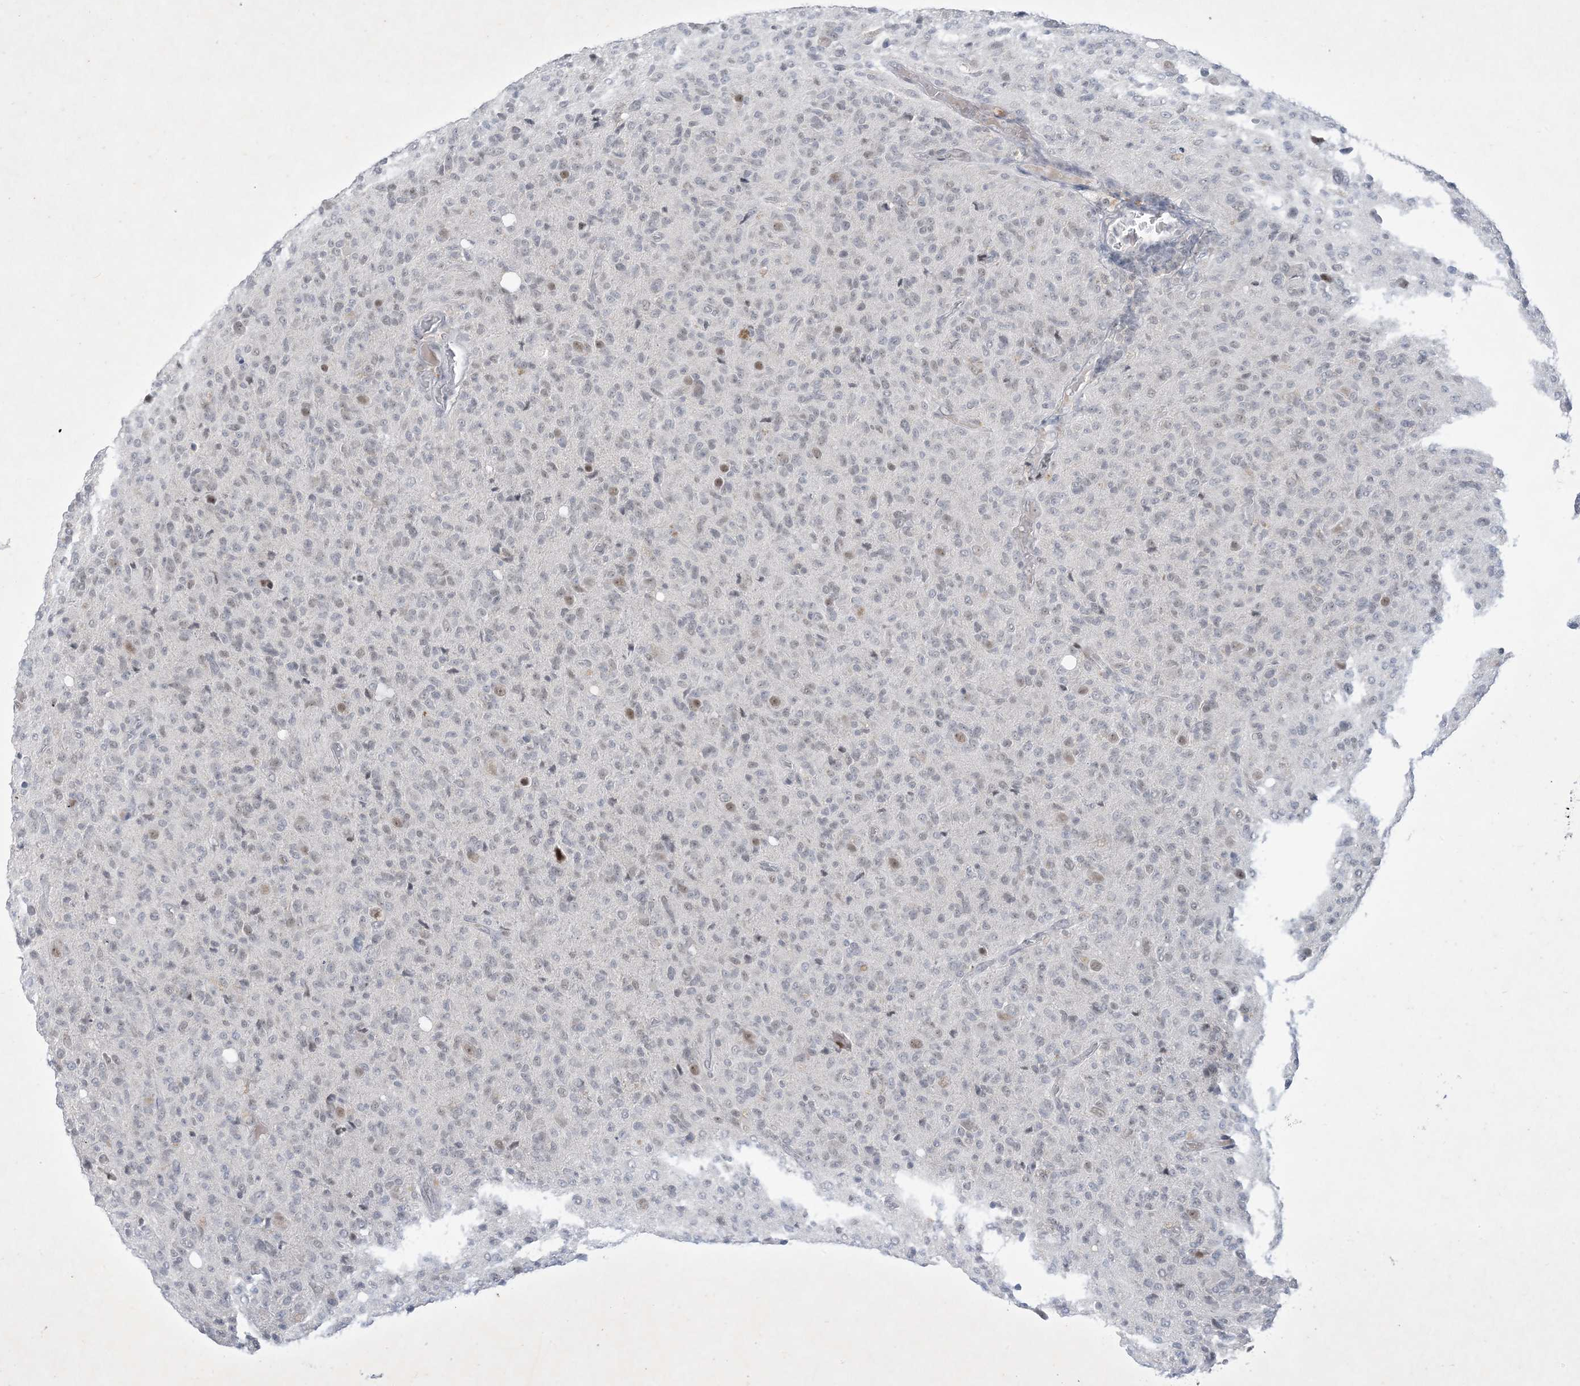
{"staining": {"intensity": "negative", "quantity": "none", "location": "none"}, "tissue": "glioma", "cell_type": "Tumor cells", "image_type": "cancer", "snomed": [{"axis": "morphology", "description": "Glioma, malignant, High grade"}, {"axis": "topography", "description": "Brain"}], "caption": "Micrograph shows no protein expression in tumor cells of malignant high-grade glioma tissue.", "gene": "ZNF674", "patient": {"sex": "female", "age": 57}}